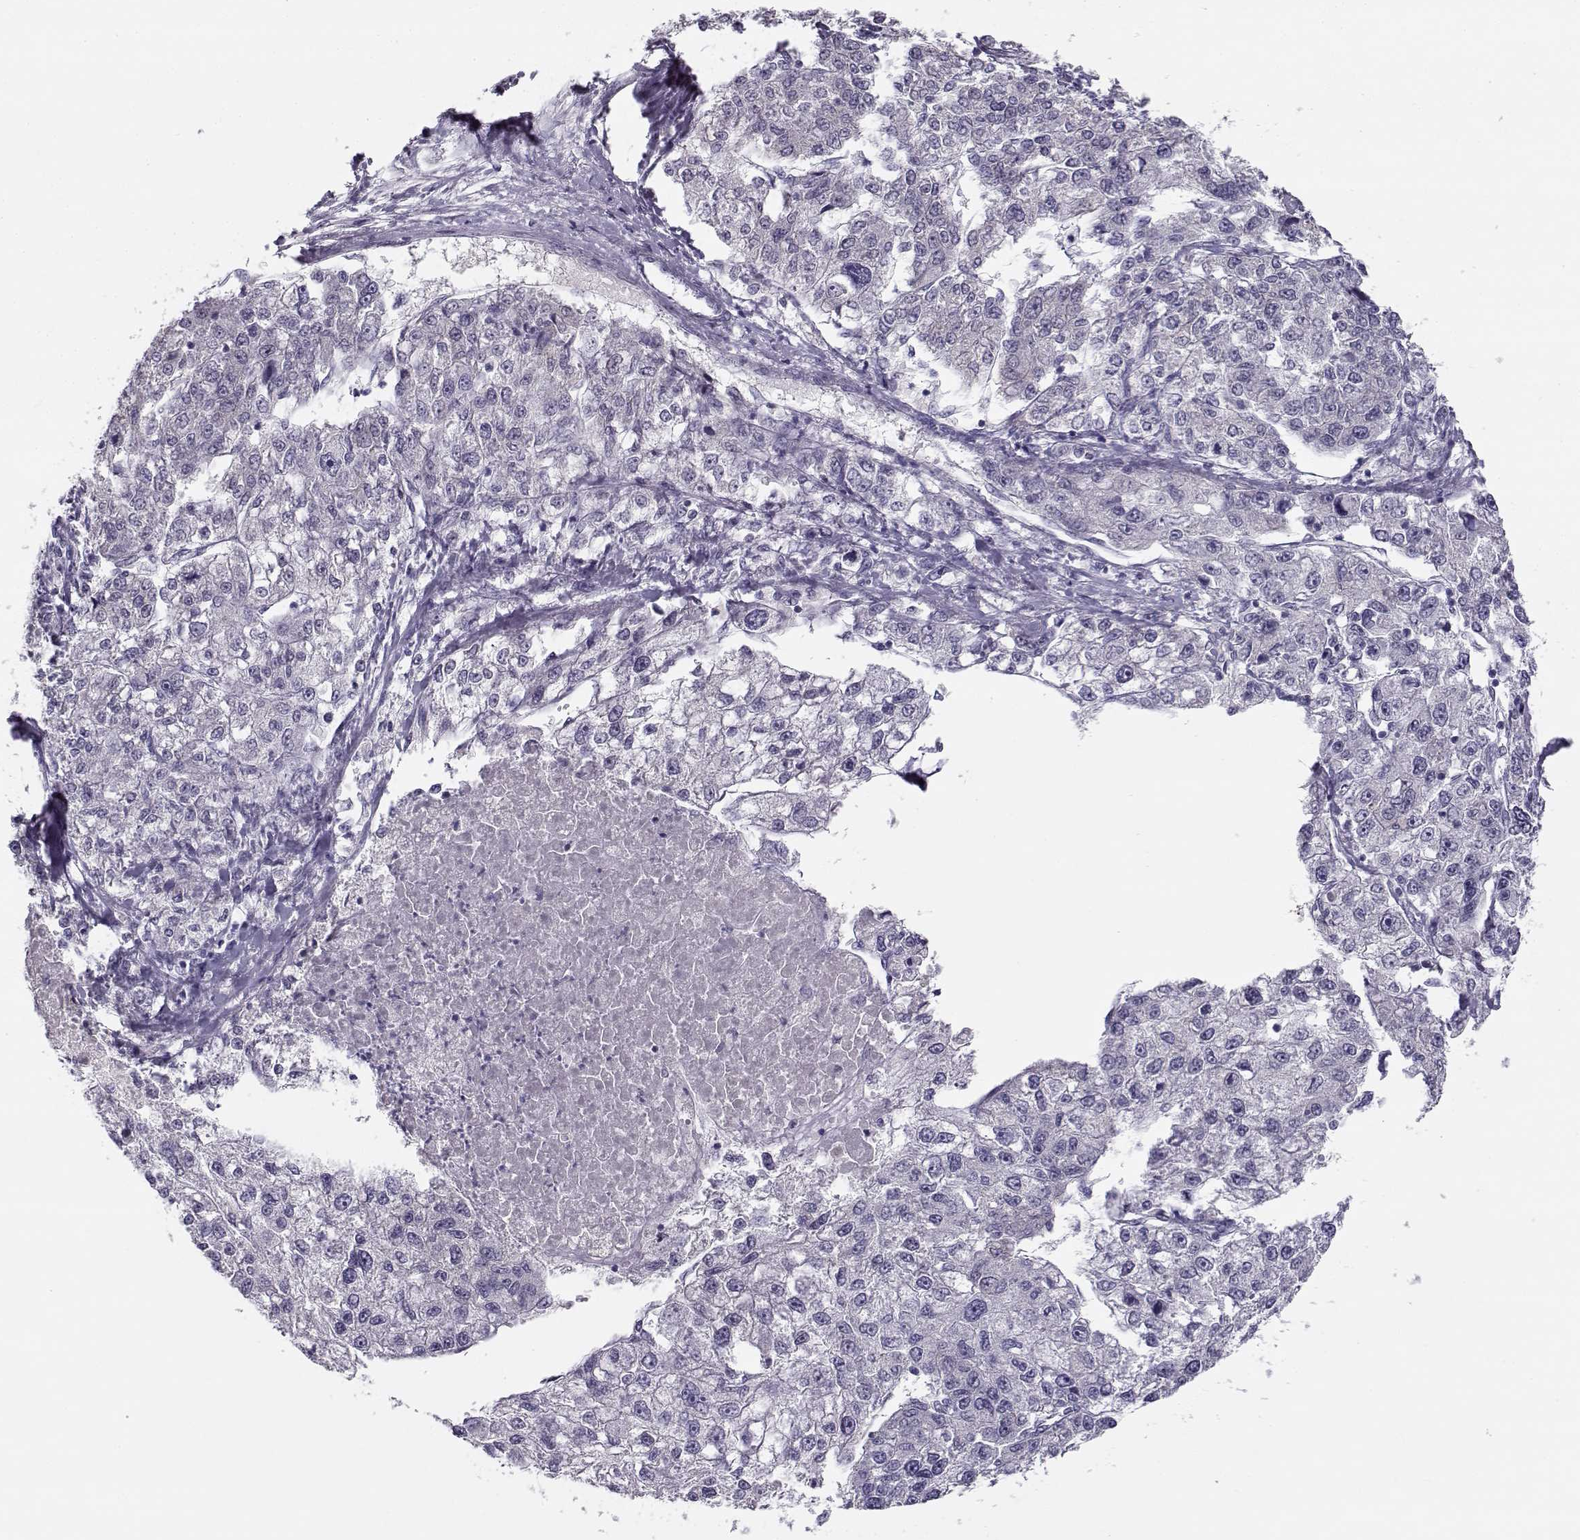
{"staining": {"intensity": "negative", "quantity": "none", "location": "none"}, "tissue": "liver cancer", "cell_type": "Tumor cells", "image_type": "cancer", "snomed": [{"axis": "morphology", "description": "Carcinoma, Hepatocellular, NOS"}, {"axis": "topography", "description": "Liver"}], "caption": "This is an IHC micrograph of human hepatocellular carcinoma (liver). There is no positivity in tumor cells.", "gene": "C16orf86", "patient": {"sex": "male", "age": 56}}